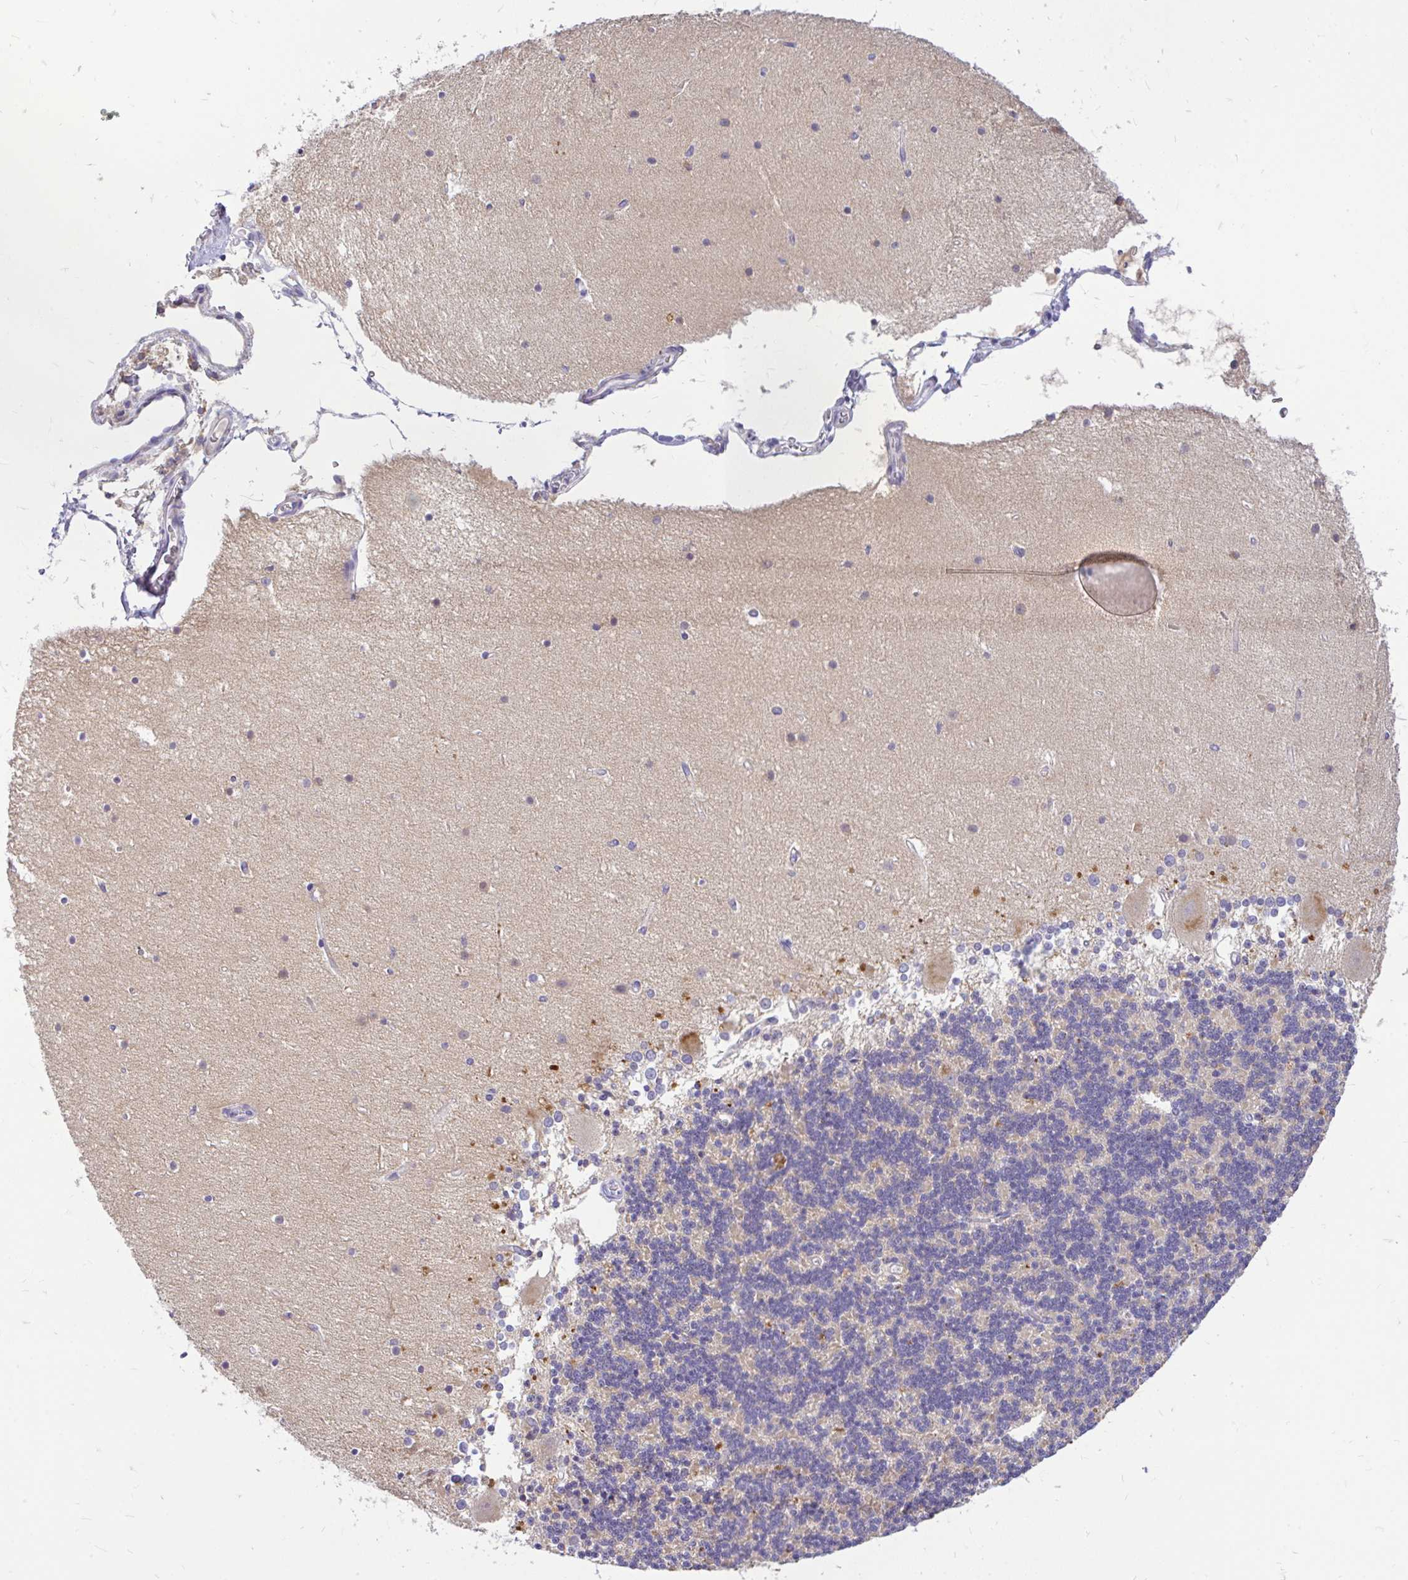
{"staining": {"intensity": "weak", "quantity": "25%-75%", "location": "cytoplasmic/membranous"}, "tissue": "cerebellum", "cell_type": "Cells in granular layer", "image_type": "normal", "snomed": [{"axis": "morphology", "description": "Normal tissue, NOS"}, {"axis": "topography", "description": "Cerebellum"}], "caption": "Cells in granular layer demonstrate weak cytoplasmic/membranous positivity in approximately 25%-75% of cells in benign cerebellum. (brown staining indicates protein expression, while blue staining denotes nuclei).", "gene": "MAP1LC3A", "patient": {"sex": "female", "age": 54}}